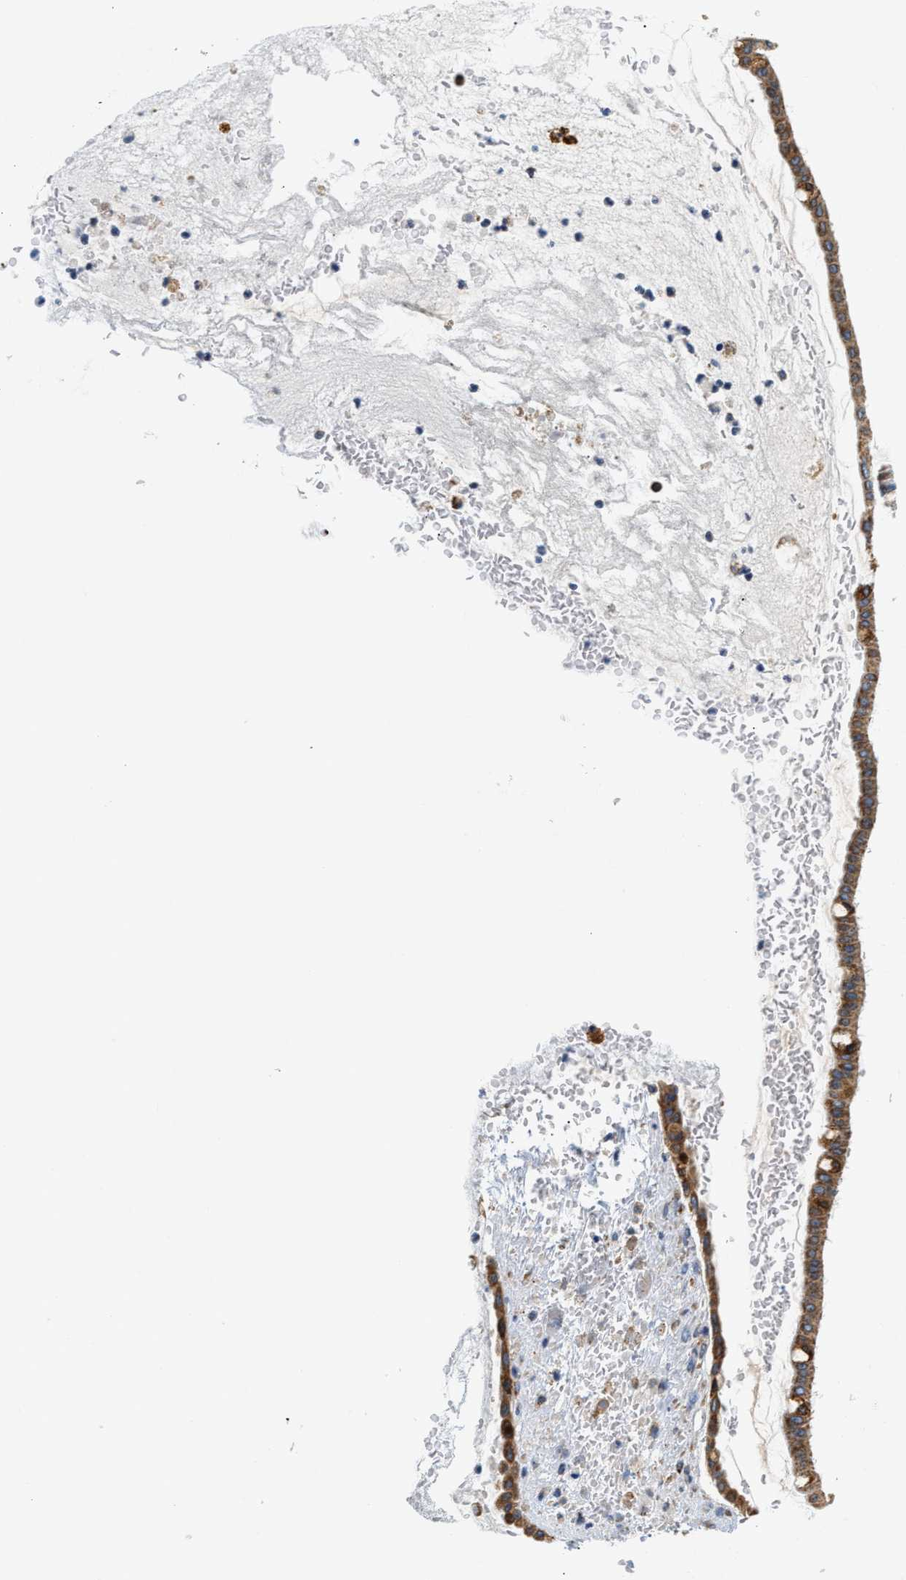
{"staining": {"intensity": "moderate", "quantity": ">75%", "location": "cytoplasmic/membranous"}, "tissue": "ovarian cancer", "cell_type": "Tumor cells", "image_type": "cancer", "snomed": [{"axis": "morphology", "description": "Cystadenocarcinoma, mucinous, NOS"}, {"axis": "topography", "description": "Ovary"}], "caption": "This is an image of immunohistochemistry (IHC) staining of ovarian cancer (mucinous cystadenocarcinoma), which shows moderate staining in the cytoplasmic/membranous of tumor cells.", "gene": "HDHD3", "patient": {"sex": "female", "age": 73}}